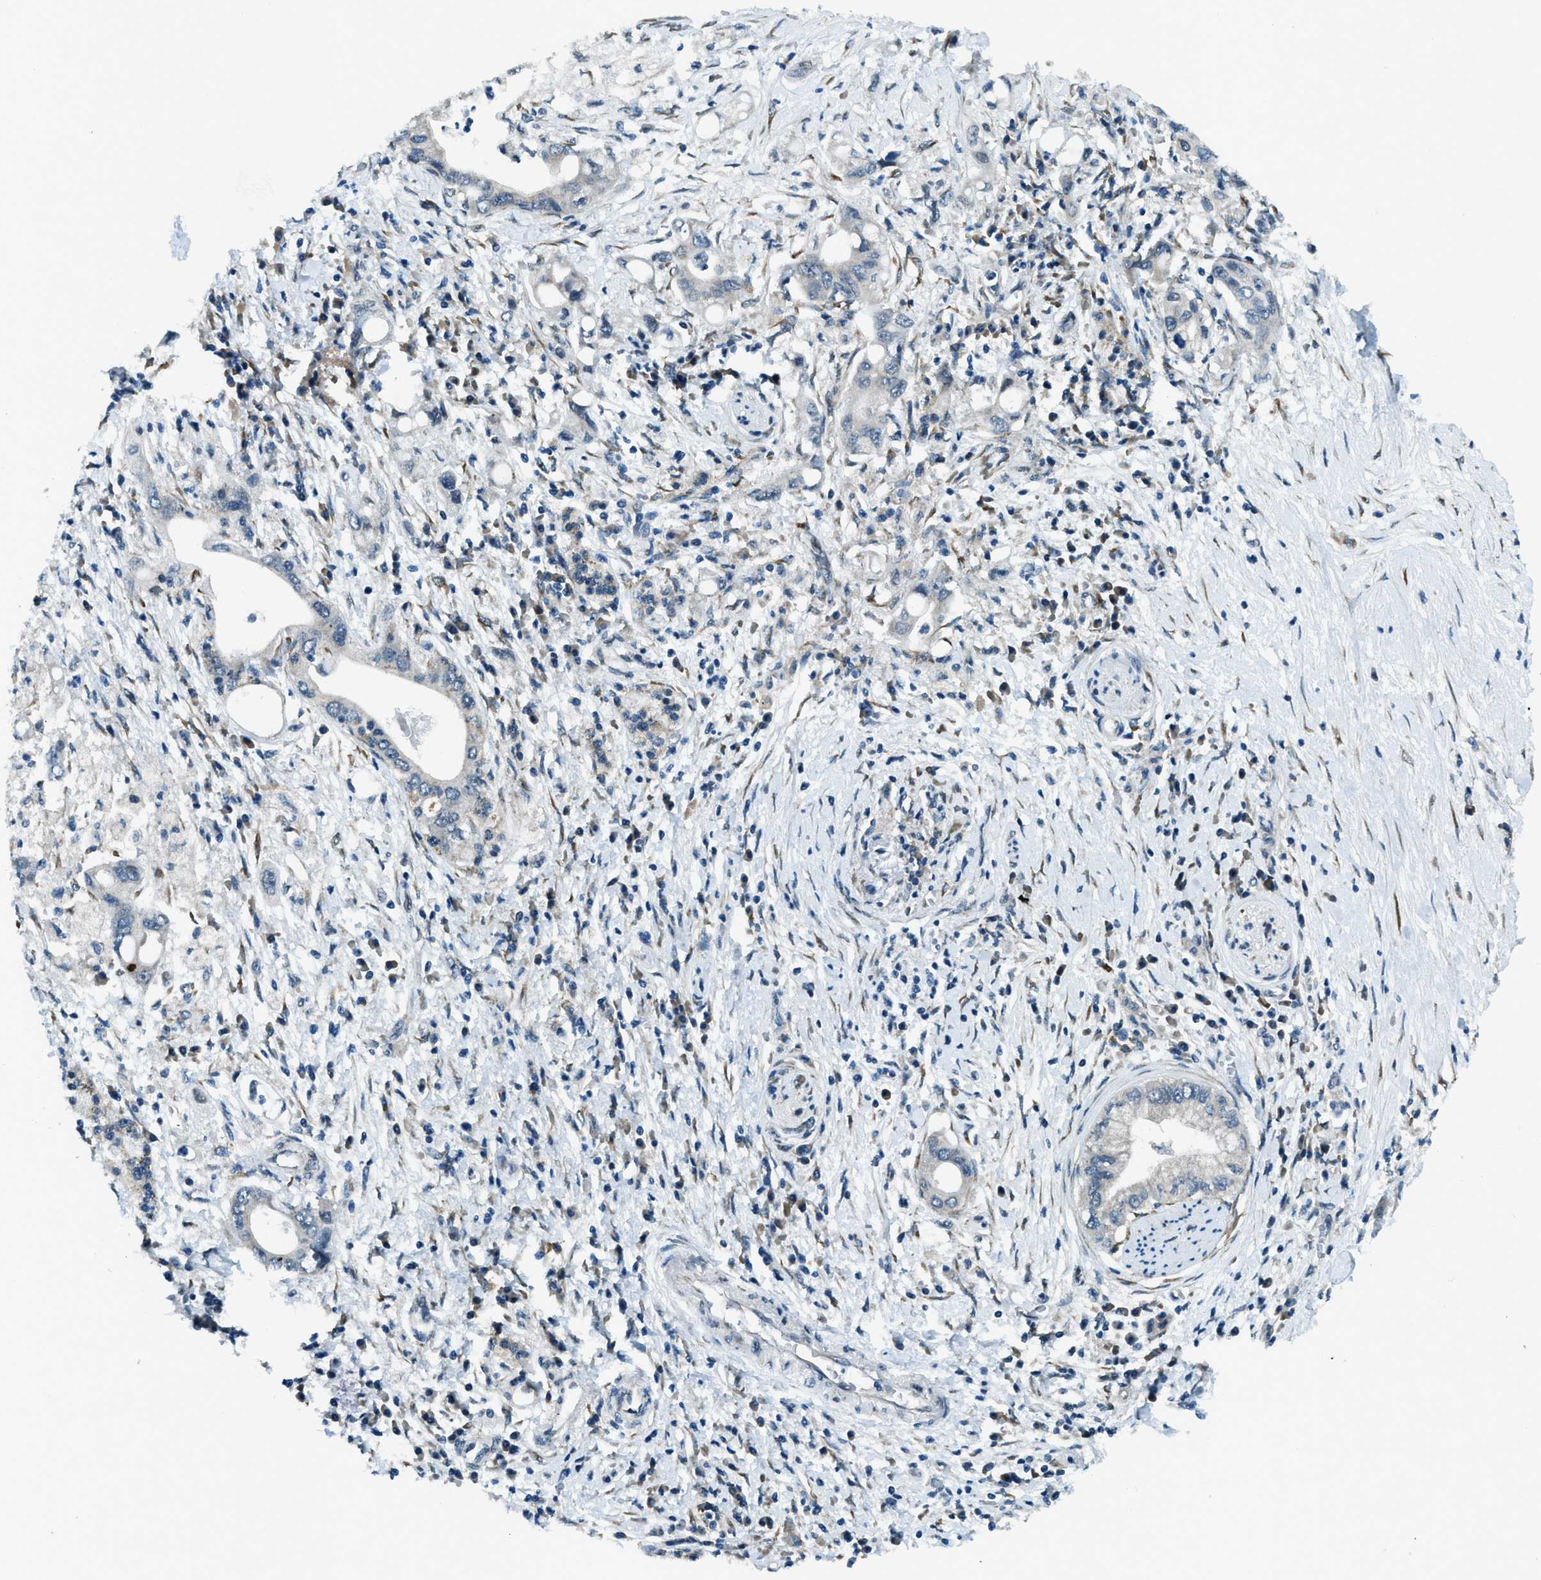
{"staining": {"intensity": "weak", "quantity": "<25%", "location": "cytoplasmic/membranous"}, "tissue": "pancreatic cancer", "cell_type": "Tumor cells", "image_type": "cancer", "snomed": [{"axis": "morphology", "description": "Adenocarcinoma, NOS"}, {"axis": "topography", "description": "Pancreas"}], "caption": "DAB (3,3'-diaminobenzidine) immunohistochemical staining of pancreatic cancer (adenocarcinoma) demonstrates no significant positivity in tumor cells.", "gene": "GINM1", "patient": {"sex": "female", "age": 73}}